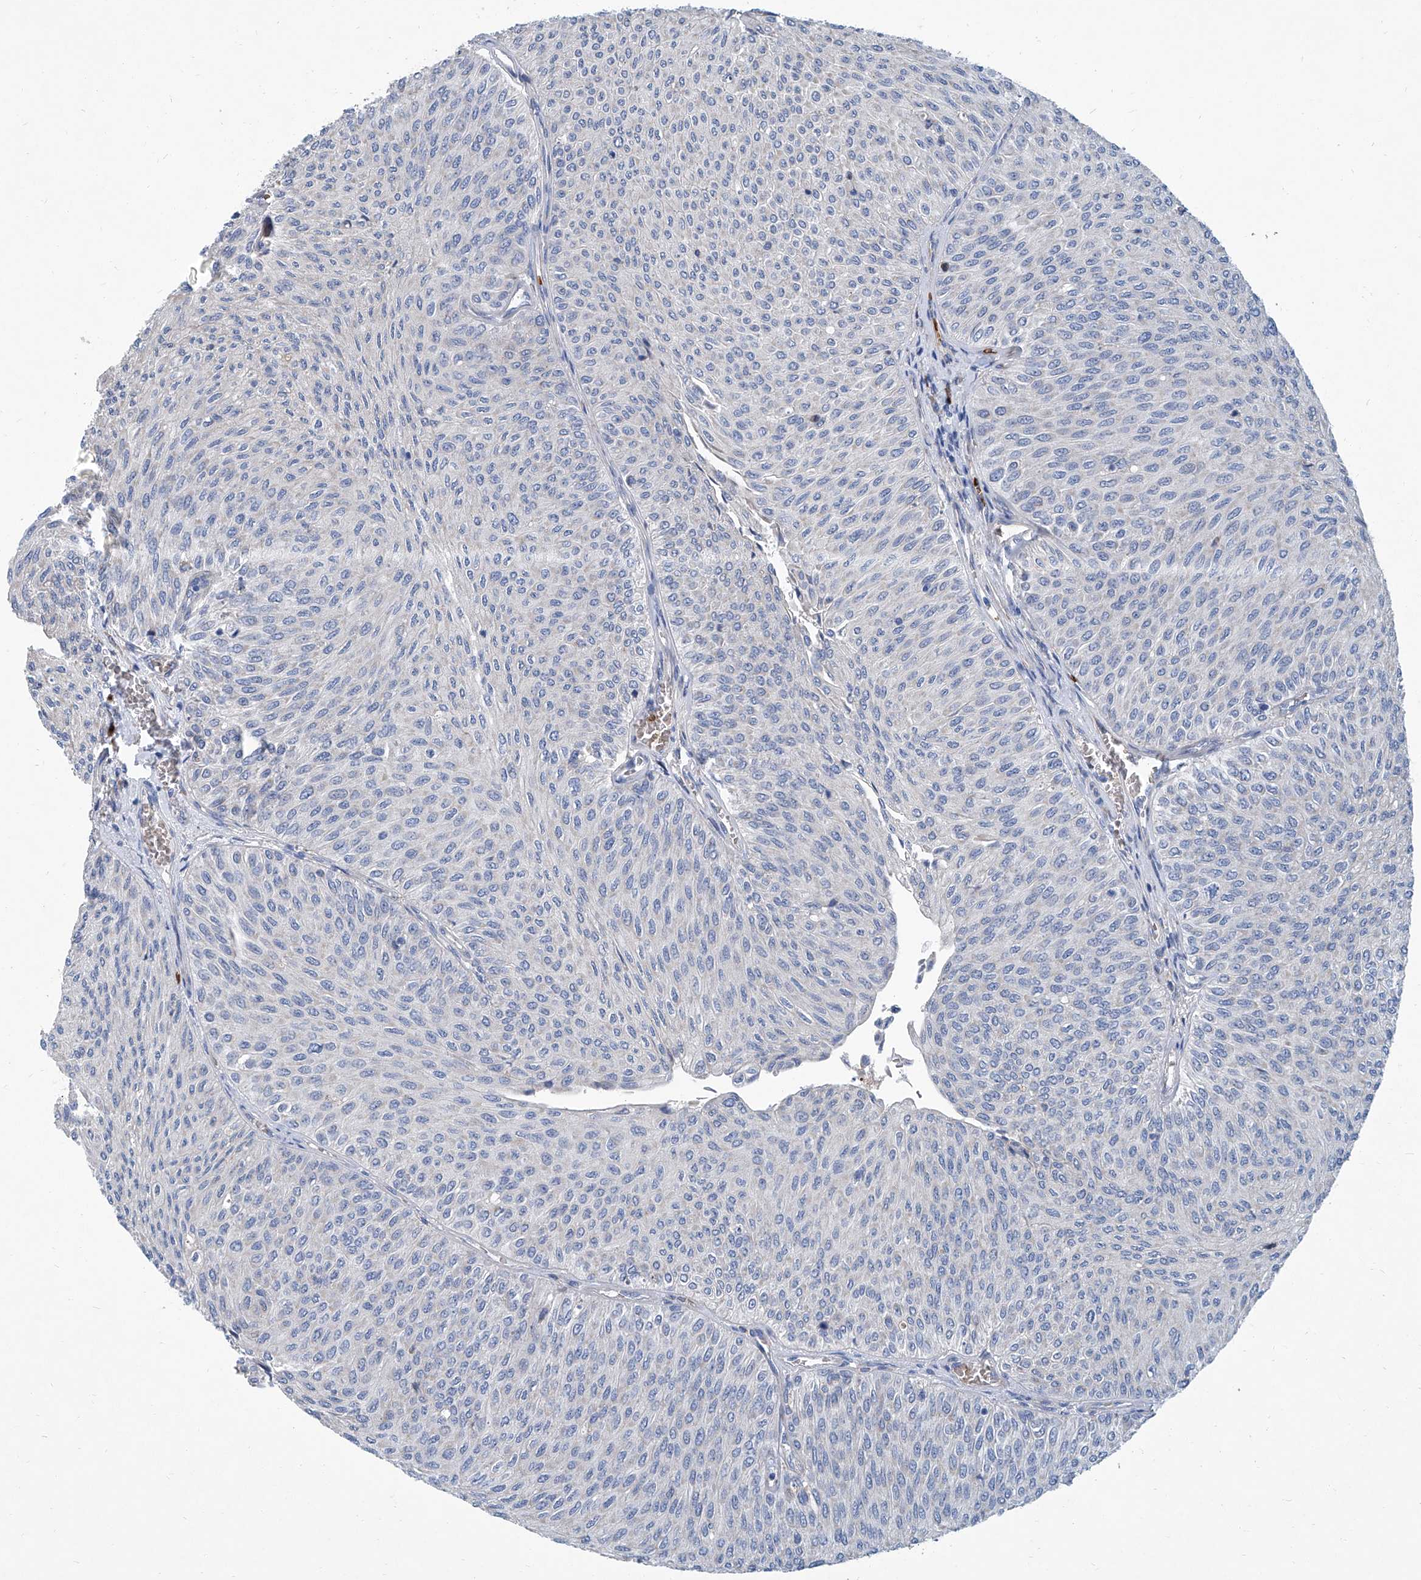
{"staining": {"intensity": "negative", "quantity": "none", "location": "none"}, "tissue": "urothelial cancer", "cell_type": "Tumor cells", "image_type": "cancer", "snomed": [{"axis": "morphology", "description": "Urothelial carcinoma, Low grade"}, {"axis": "topography", "description": "Urinary bladder"}], "caption": "Tumor cells show no significant protein positivity in urothelial cancer.", "gene": "FPR2", "patient": {"sex": "male", "age": 78}}